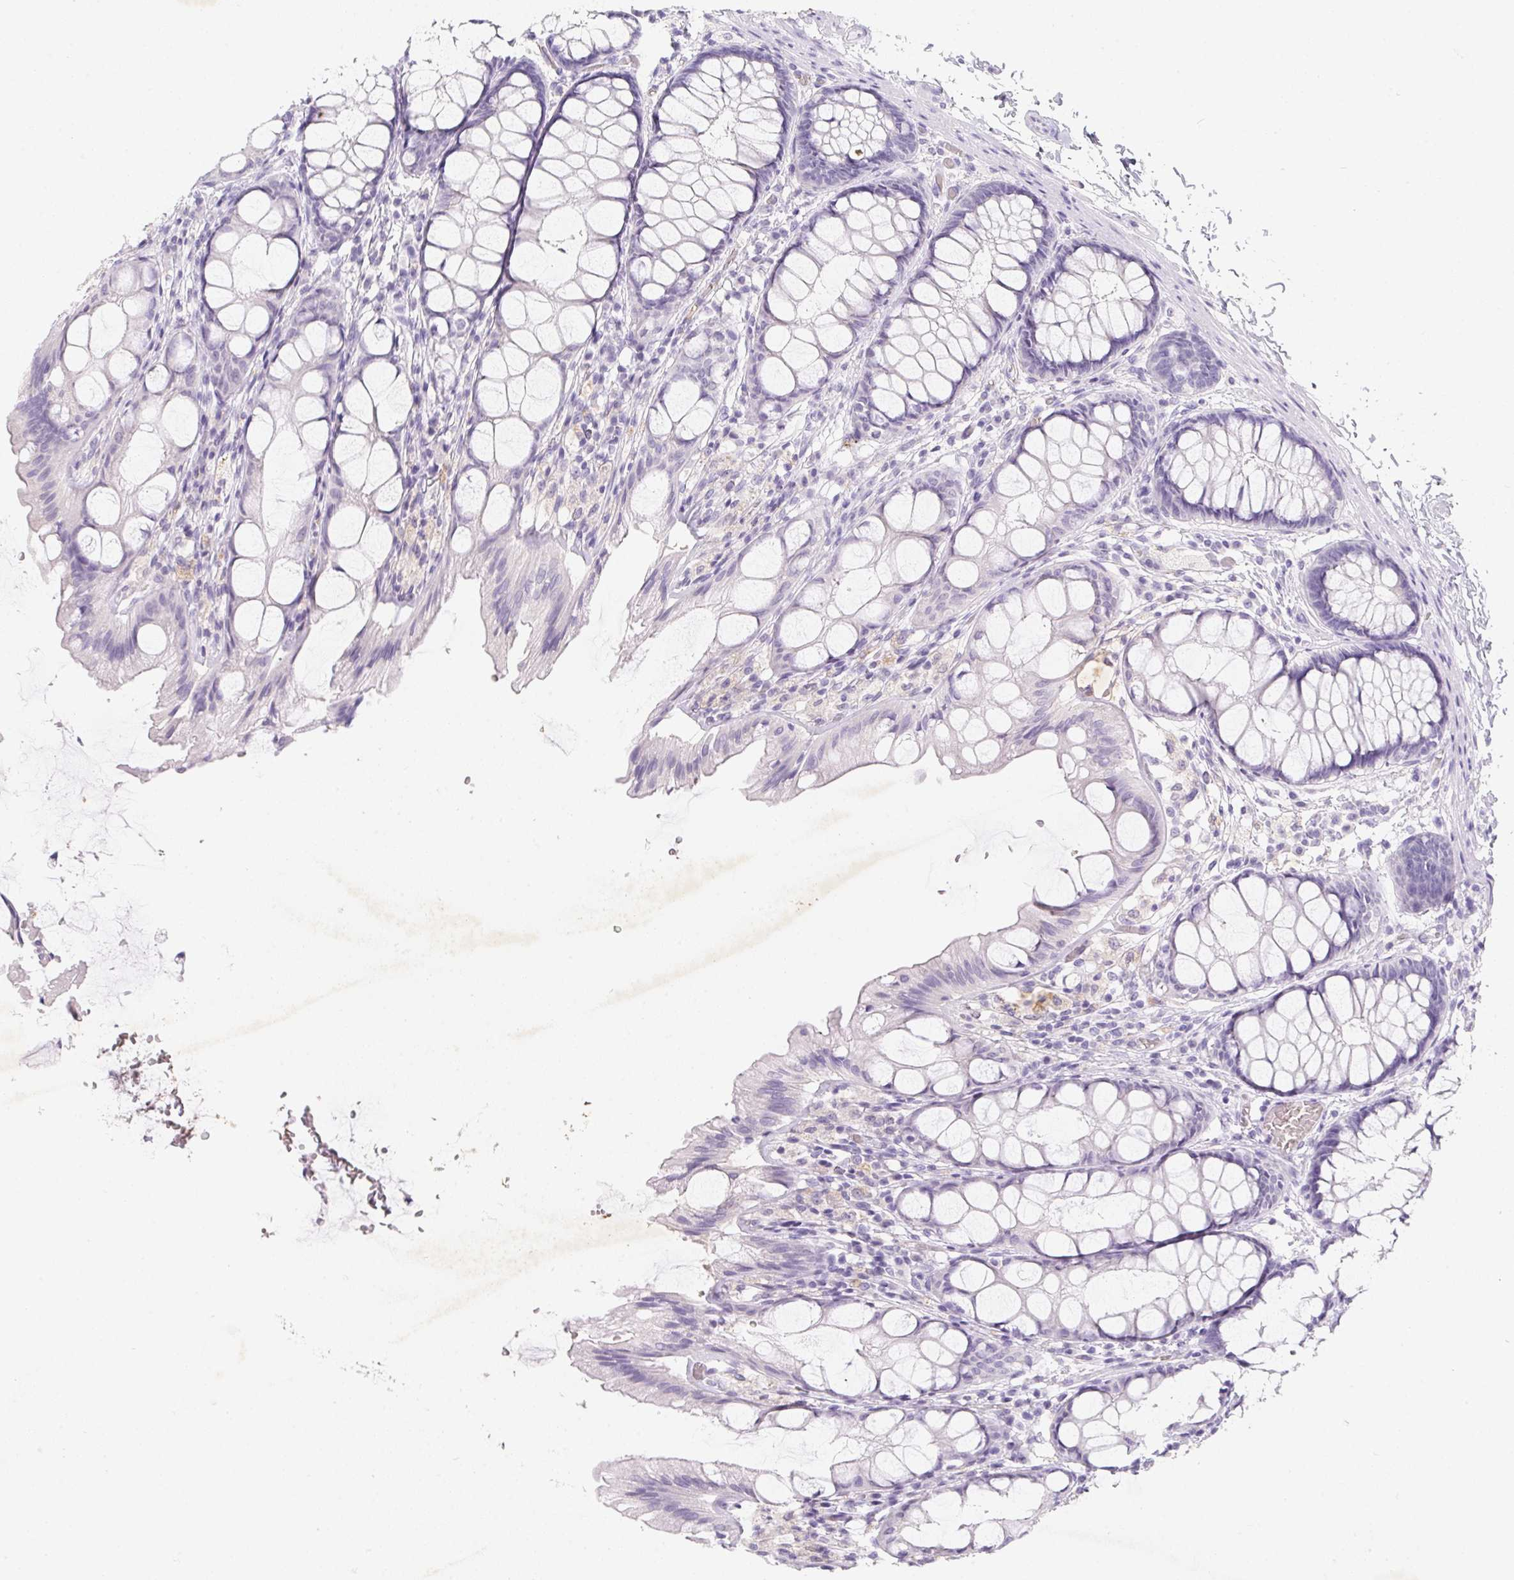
{"staining": {"intensity": "negative", "quantity": "none", "location": "none"}, "tissue": "colon", "cell_type": "Endothelial cells", "image_type": "normal", "snomed": [{"axis": "morphology", "description": "Normal tissue, NOS"}, {"axis": "topography", "description": "Colon"}], "caption": "This is a photomicrograph of immunohistochemistry (IHC) staining of benign colon, which shows no staining in endothelial cells.", "gene": "DCD", "patient": {"sex": "male", "age": 47}}